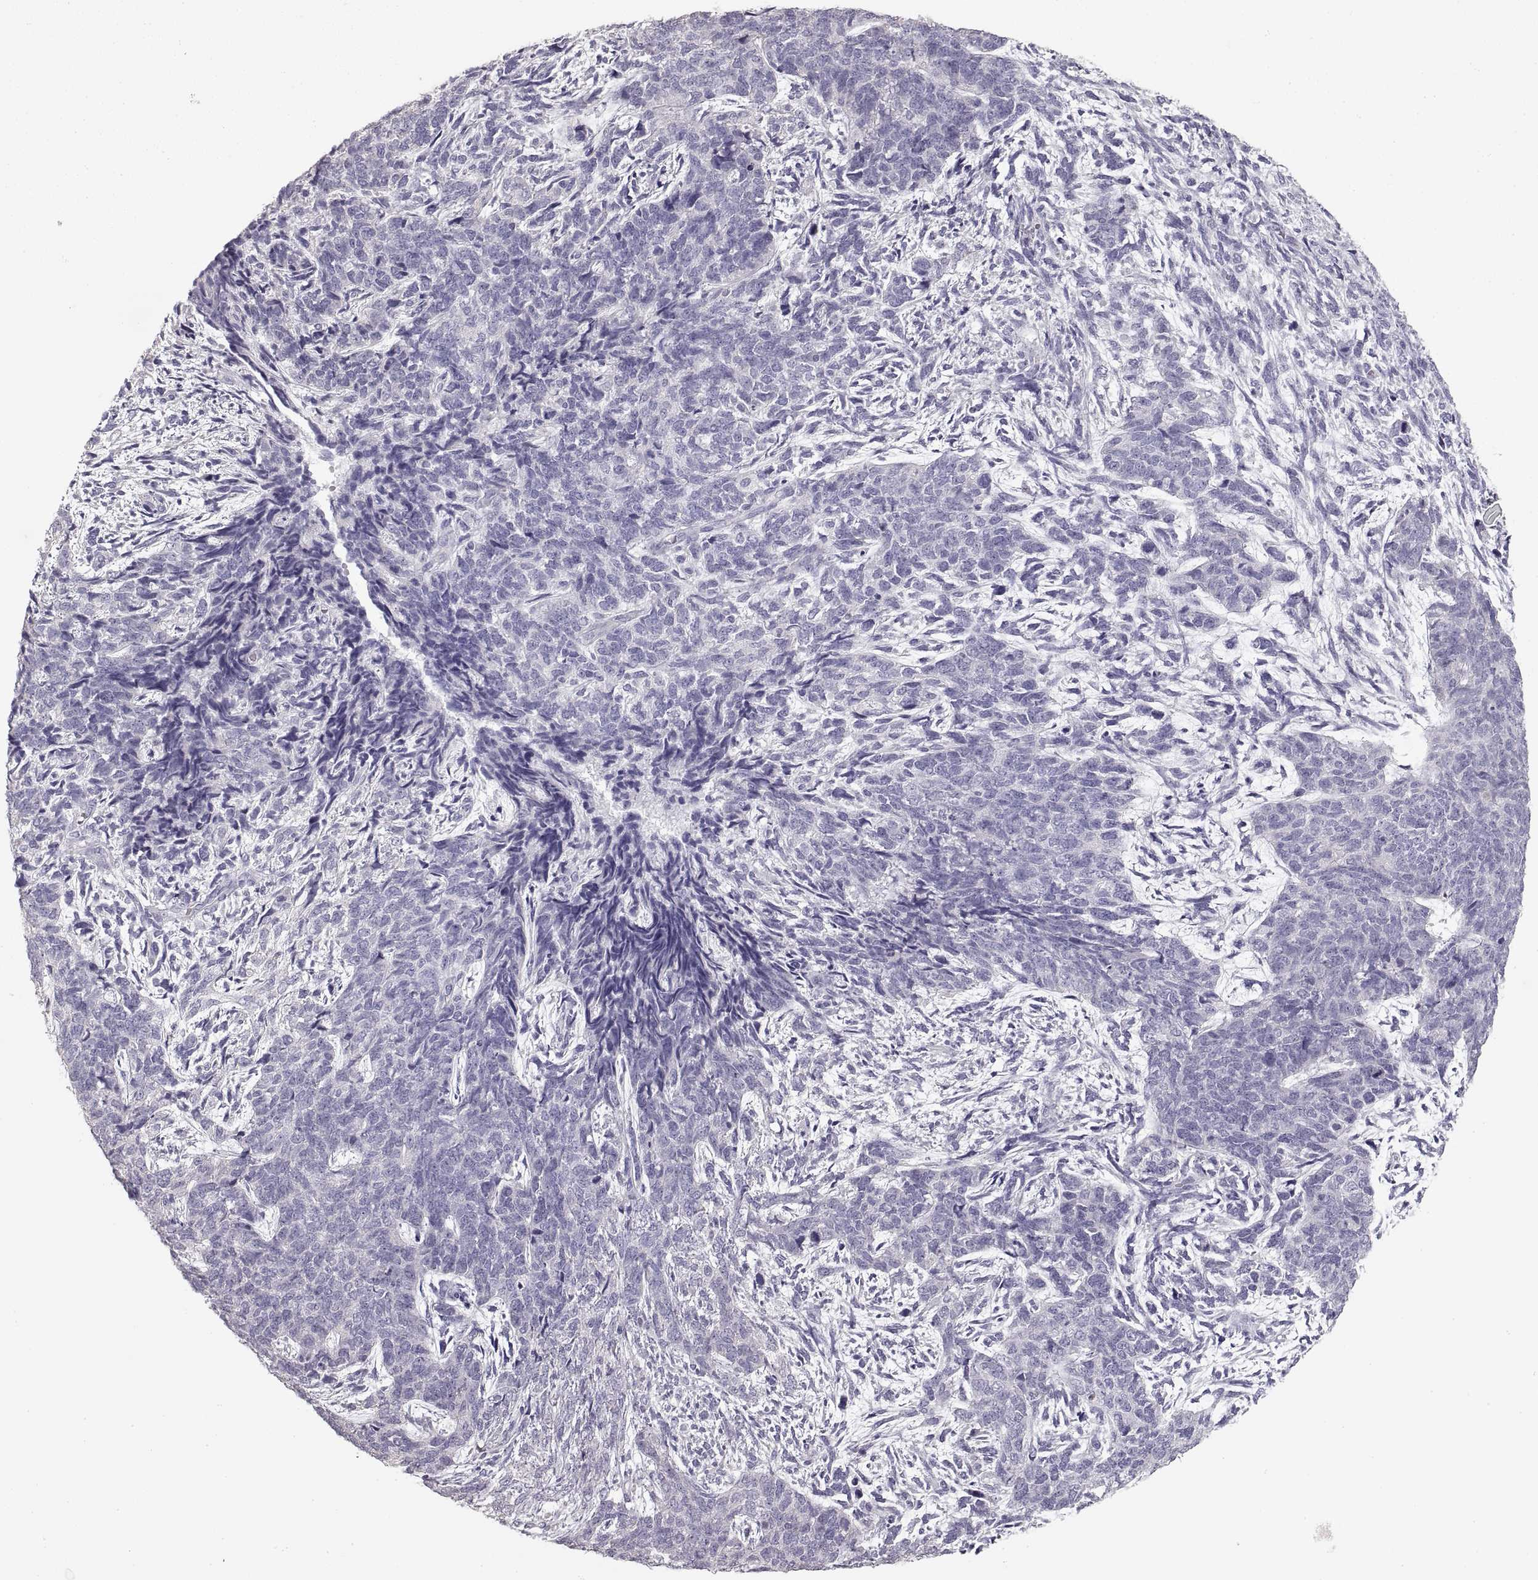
{"staining": {"intensity": "negative", "quantity": "none", "location": "none"}, "tissue": "cervical cancer", "cell_type": "Tumor cells", "image_type": "cancer", "snomed": [{"axis": "morphology", "description": "Squamous cell carcinoma, NOS"}, {"axis": "topography", "description": "Cervix"}], "caption": "Squamous cell carcinoma (cervical) stained for a protein using immunohistochemistry (IHC) demonstrates no staining tumor cells.", "gene": "ZP3", "patient": {"sex": "female", "age": 63}}